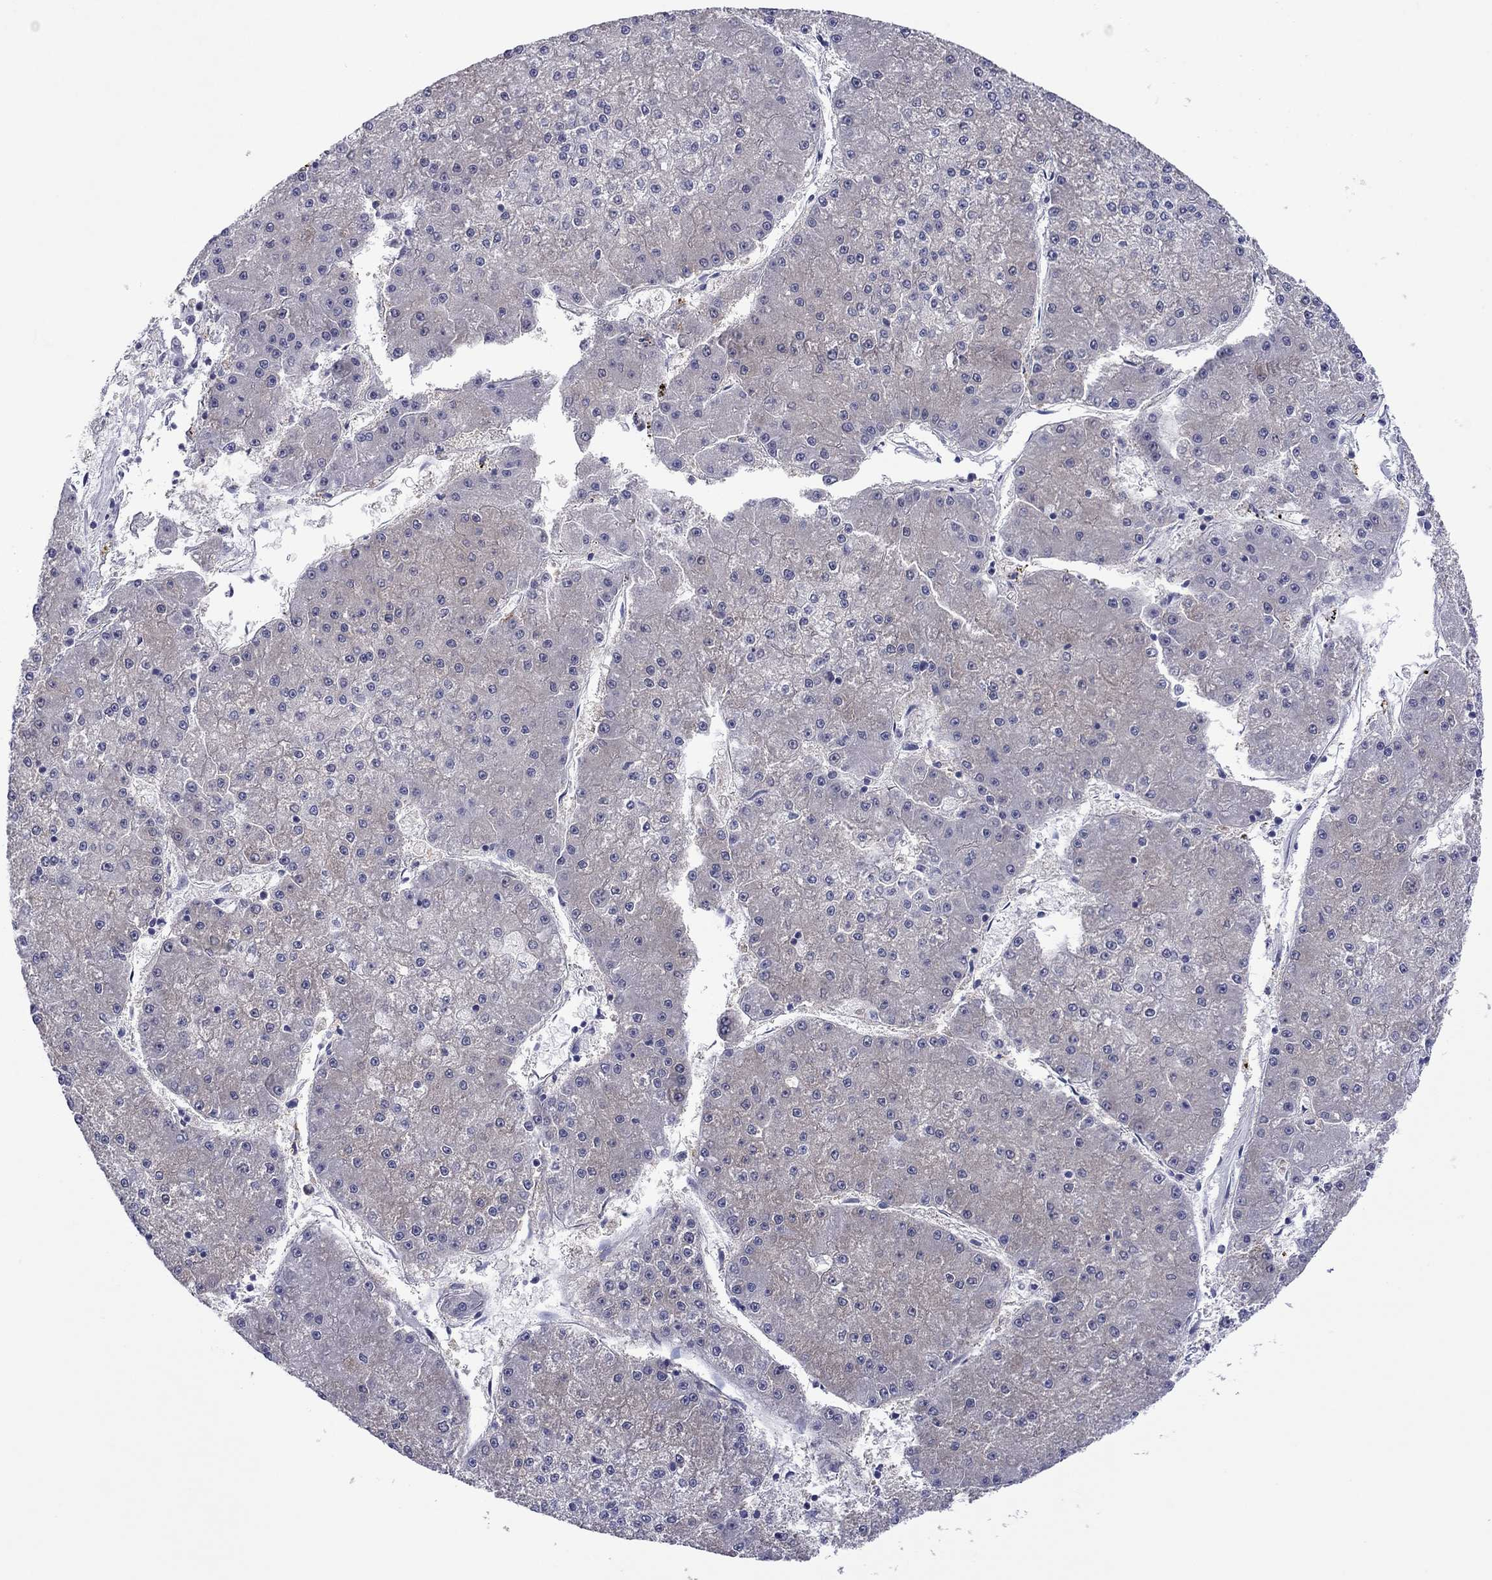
{"staining": {"intensity": "negative", "quantity": "none", "location": "none"}, "tissue": "liver cancer", "cell_type": "Tumor cells", "image_type": "cancer", "snomed": [{"axis": "morphology", "description": "Carcinoma, Hepatocellular, NOS"}, {"axis": "topography", "description": "Liver"}], "caption": "Immunohistochemistry (IHC) histopathology image of human liver cancer stained for a protein (brown), which demonstrates no expression in tumor cells.", "gene": "TCFL5", "patient": {"sex": "male", "age": 73}}